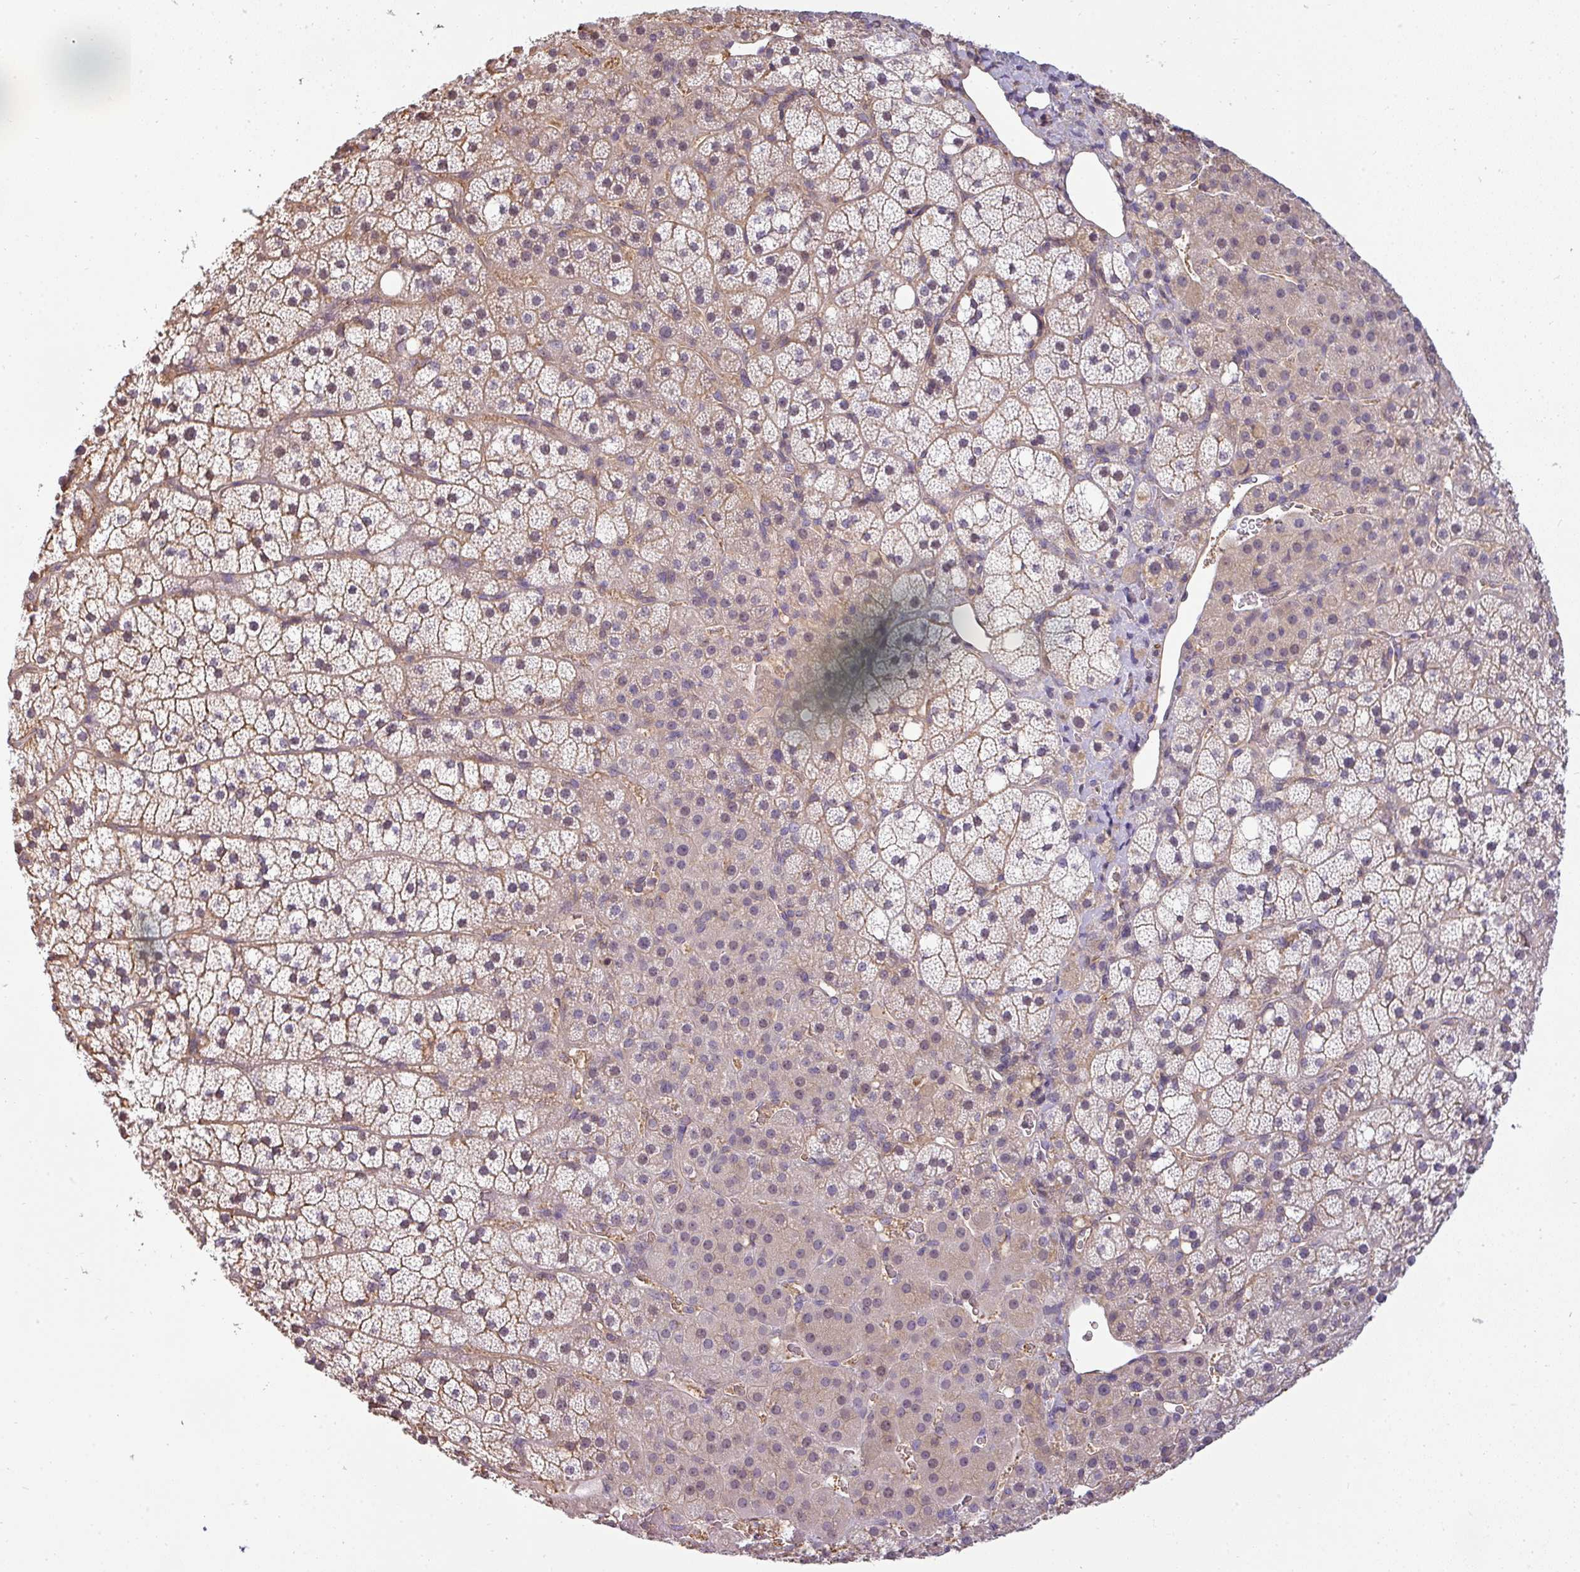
{"staining": {"intensity": "weak", "quantity": "25%-75%", "location": "cytoplasmic/membranous"}, "tissue": "adrenal gland", "cell_type": "Glandular cells", "image_type": "normal", "snomed": [{"axis": "morphology", "description": "Normal tissue, NOS"}, {"axis": "topography", "description": "Adrenal gland"}], "caption": "Protein expression analysis of normal adrenal gland demonstrates weak cytoplasmic/membranous staining in approximately 25%-75% of glandular cells.", "gene": "ZNF835", "patient": {"sex": "male", "age": 53}}